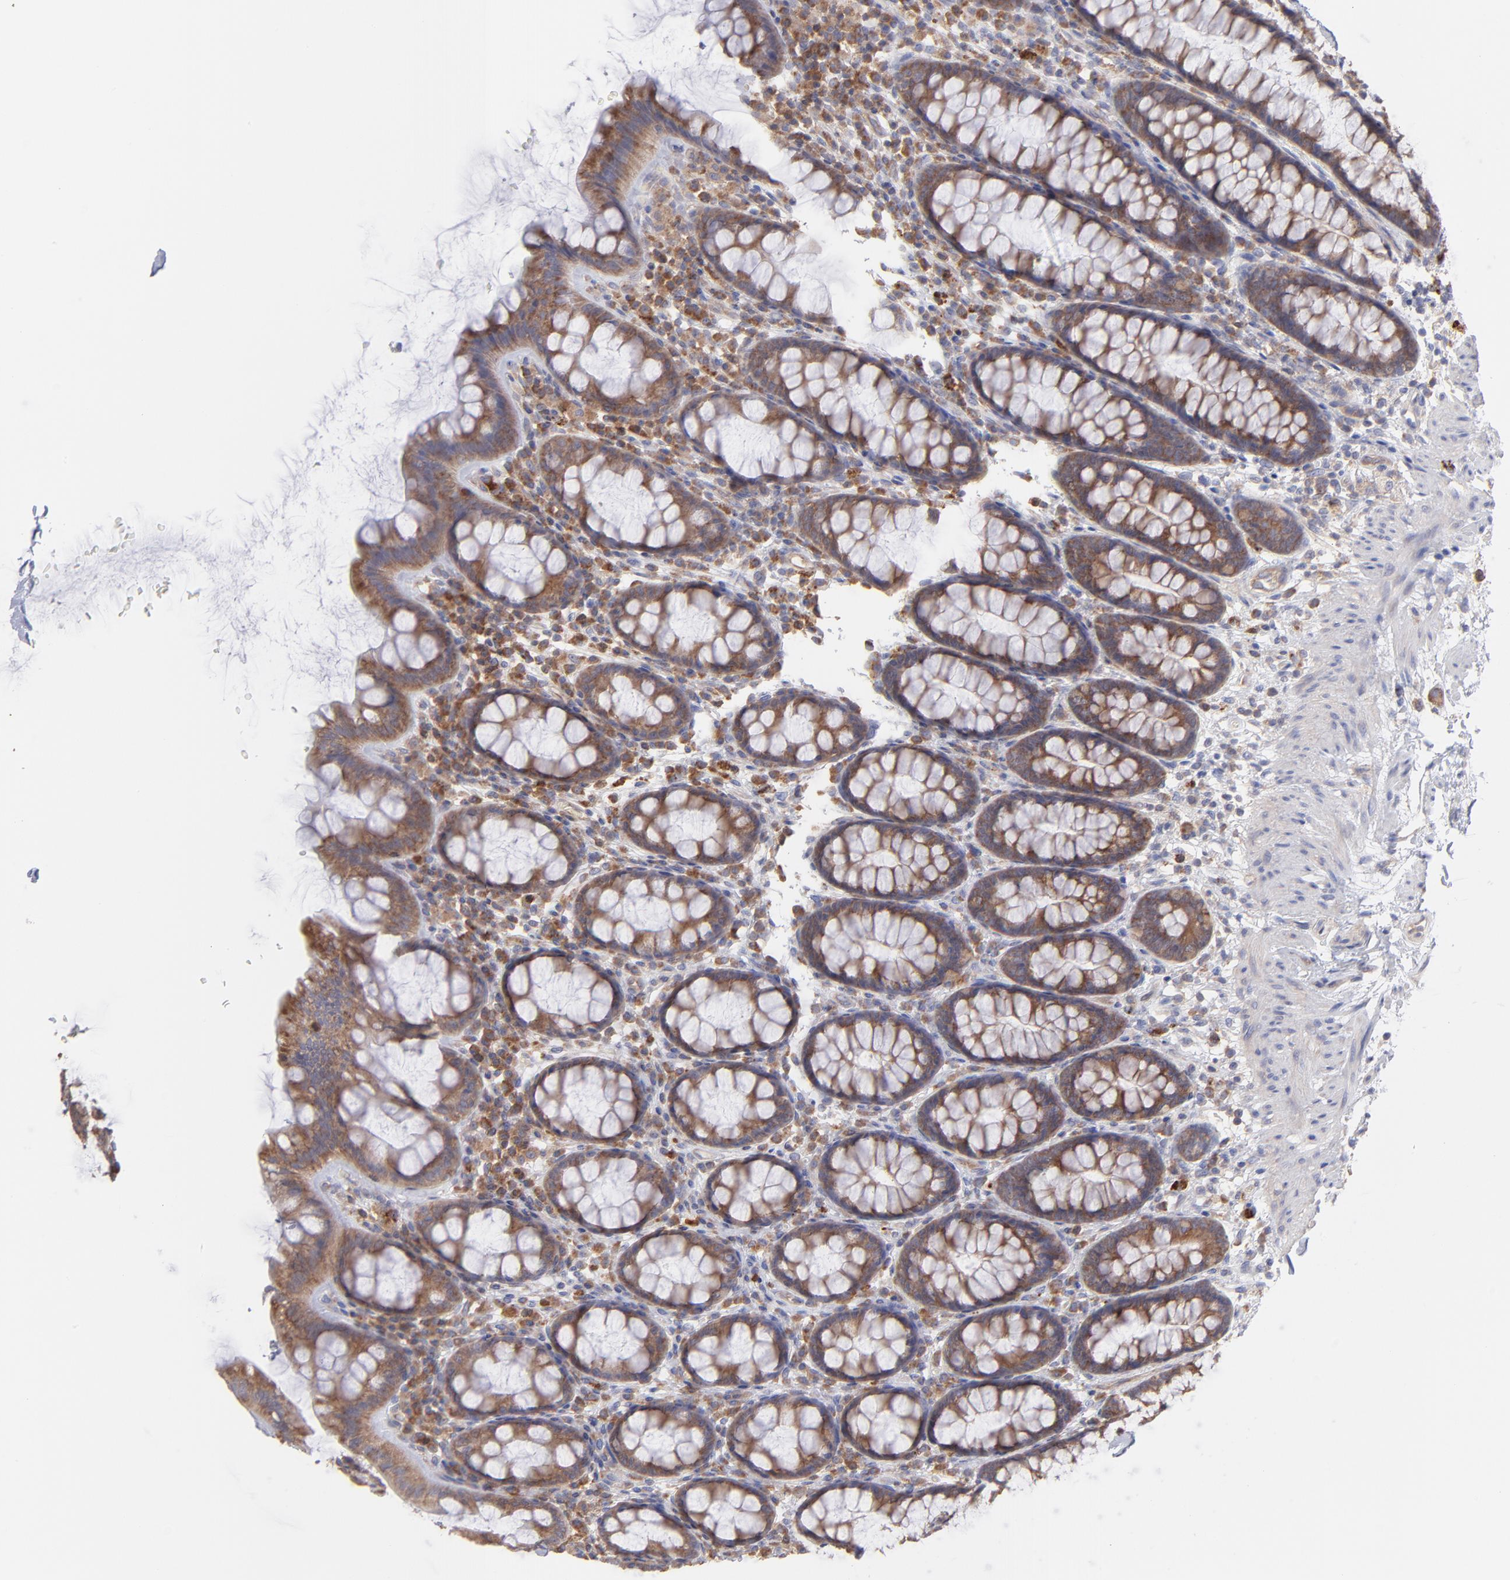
{"staining": {"intensity": "moderate", "quantity": ">75%", "location": "cytoplasmic/membranous"}, "tissue": "rectum", "cell_type": "Glandular cells", "image_type": "normal", "snomed": [{"axis": "morphology", "description": "Normal tissue, NOS"}, {"axis": "topography", "description": "Rectum"}], "caption": "Protein positivity by immunohistochemistry reveals moderate cytoplasmic/membranous staining in about >75% of glandular cells in unremarkable rectum. (DAB = brown stain, brightfield microscopy at high magnification).", "gene": "RPLP0", "patient": {"sex": "male", "age": 92}}